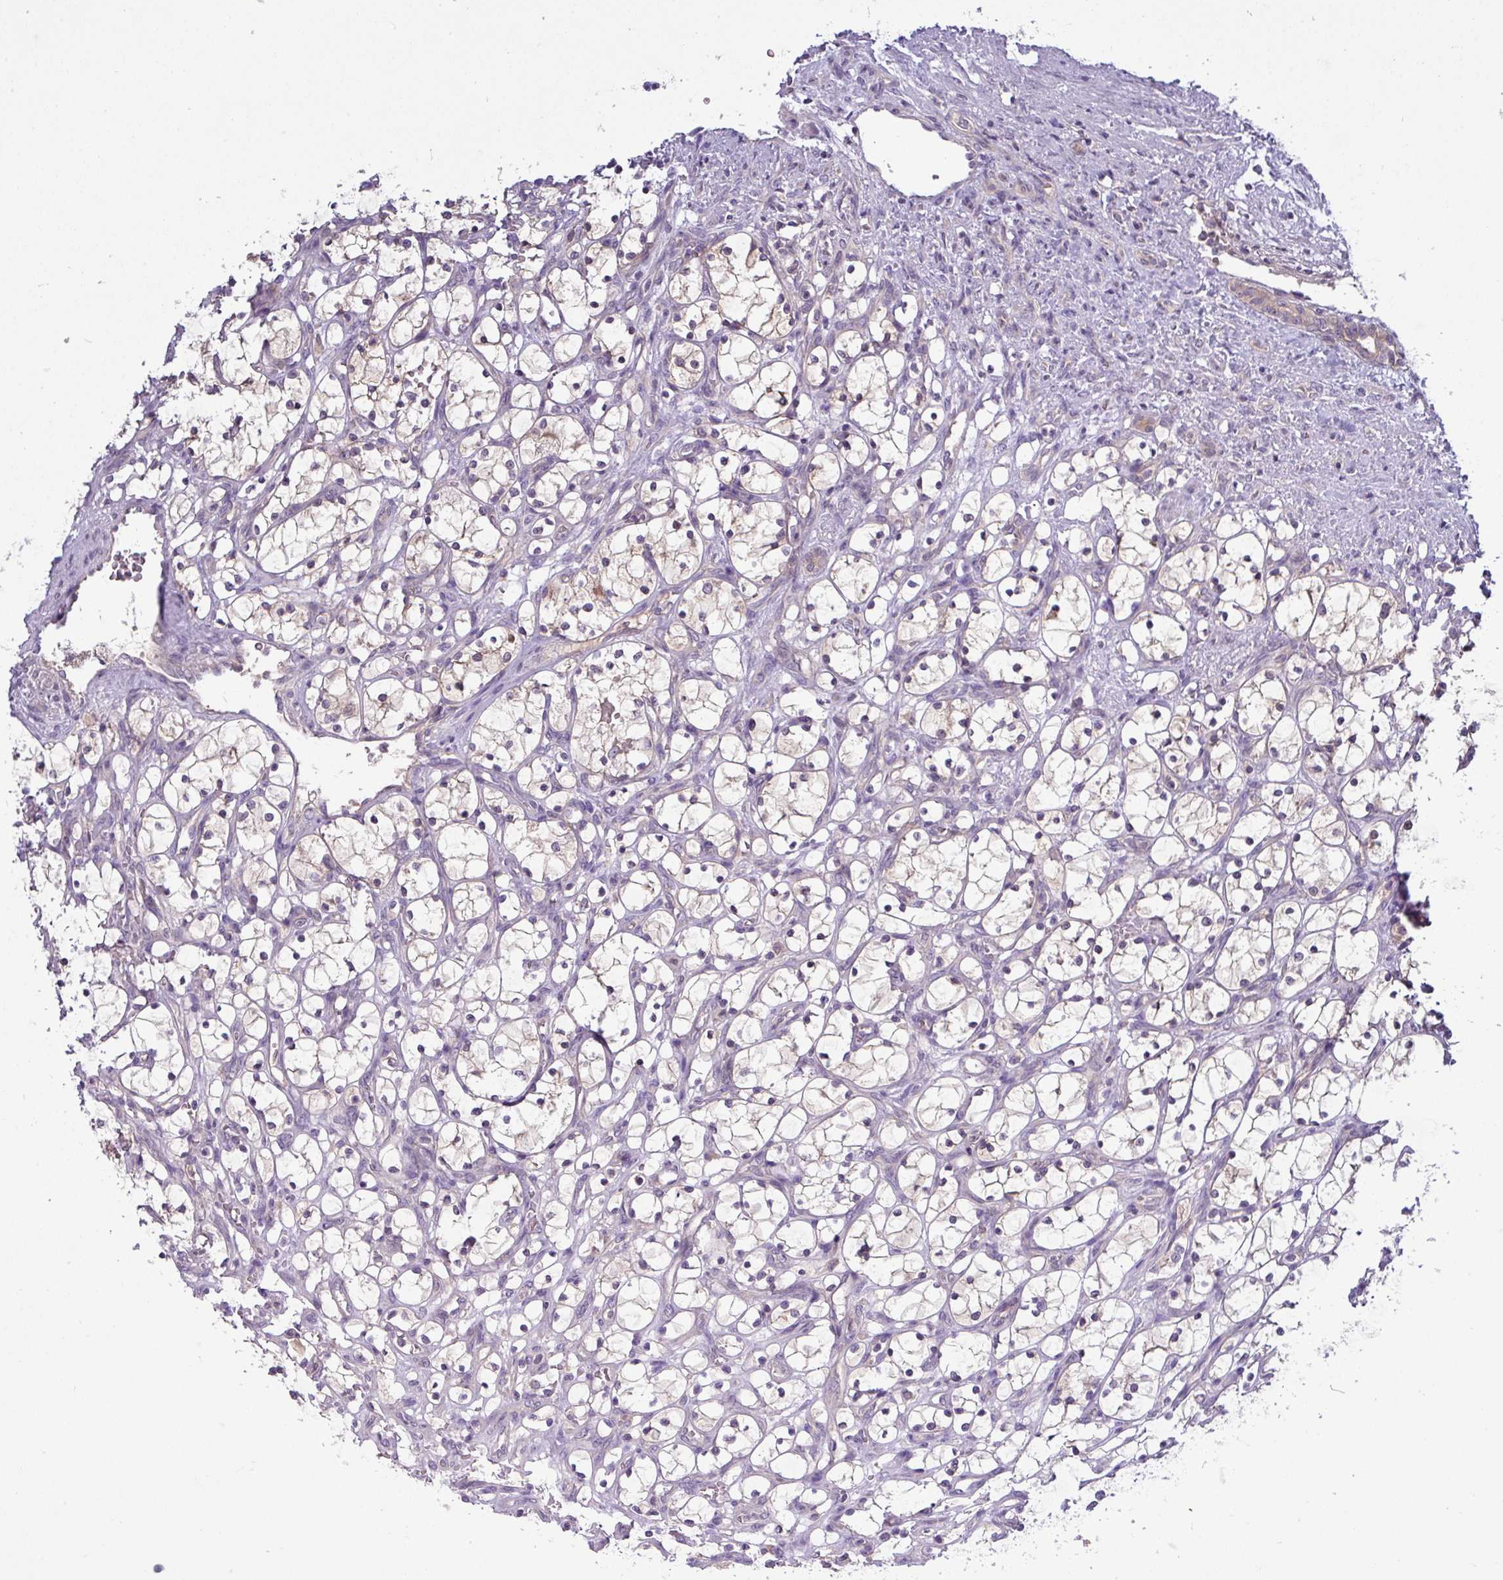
{"staining": {"intensity": "negative", "quantity": "none", "location": "none"}, "tissue": "renal cancer", "cell_type": "Tumor cells", "image_type": "cancer", "snomed": [{"axis": "morphology", "description": "Adenocarcinoma, NOS"}, {"axis": "topography", "description": "Kidney"}], "caption": "The micrograph shows no significant positivity in tumor cells of renal adenocarcinoma.", "gene": "TMEM62", "patient": {"sex": "female", "age": 69}}